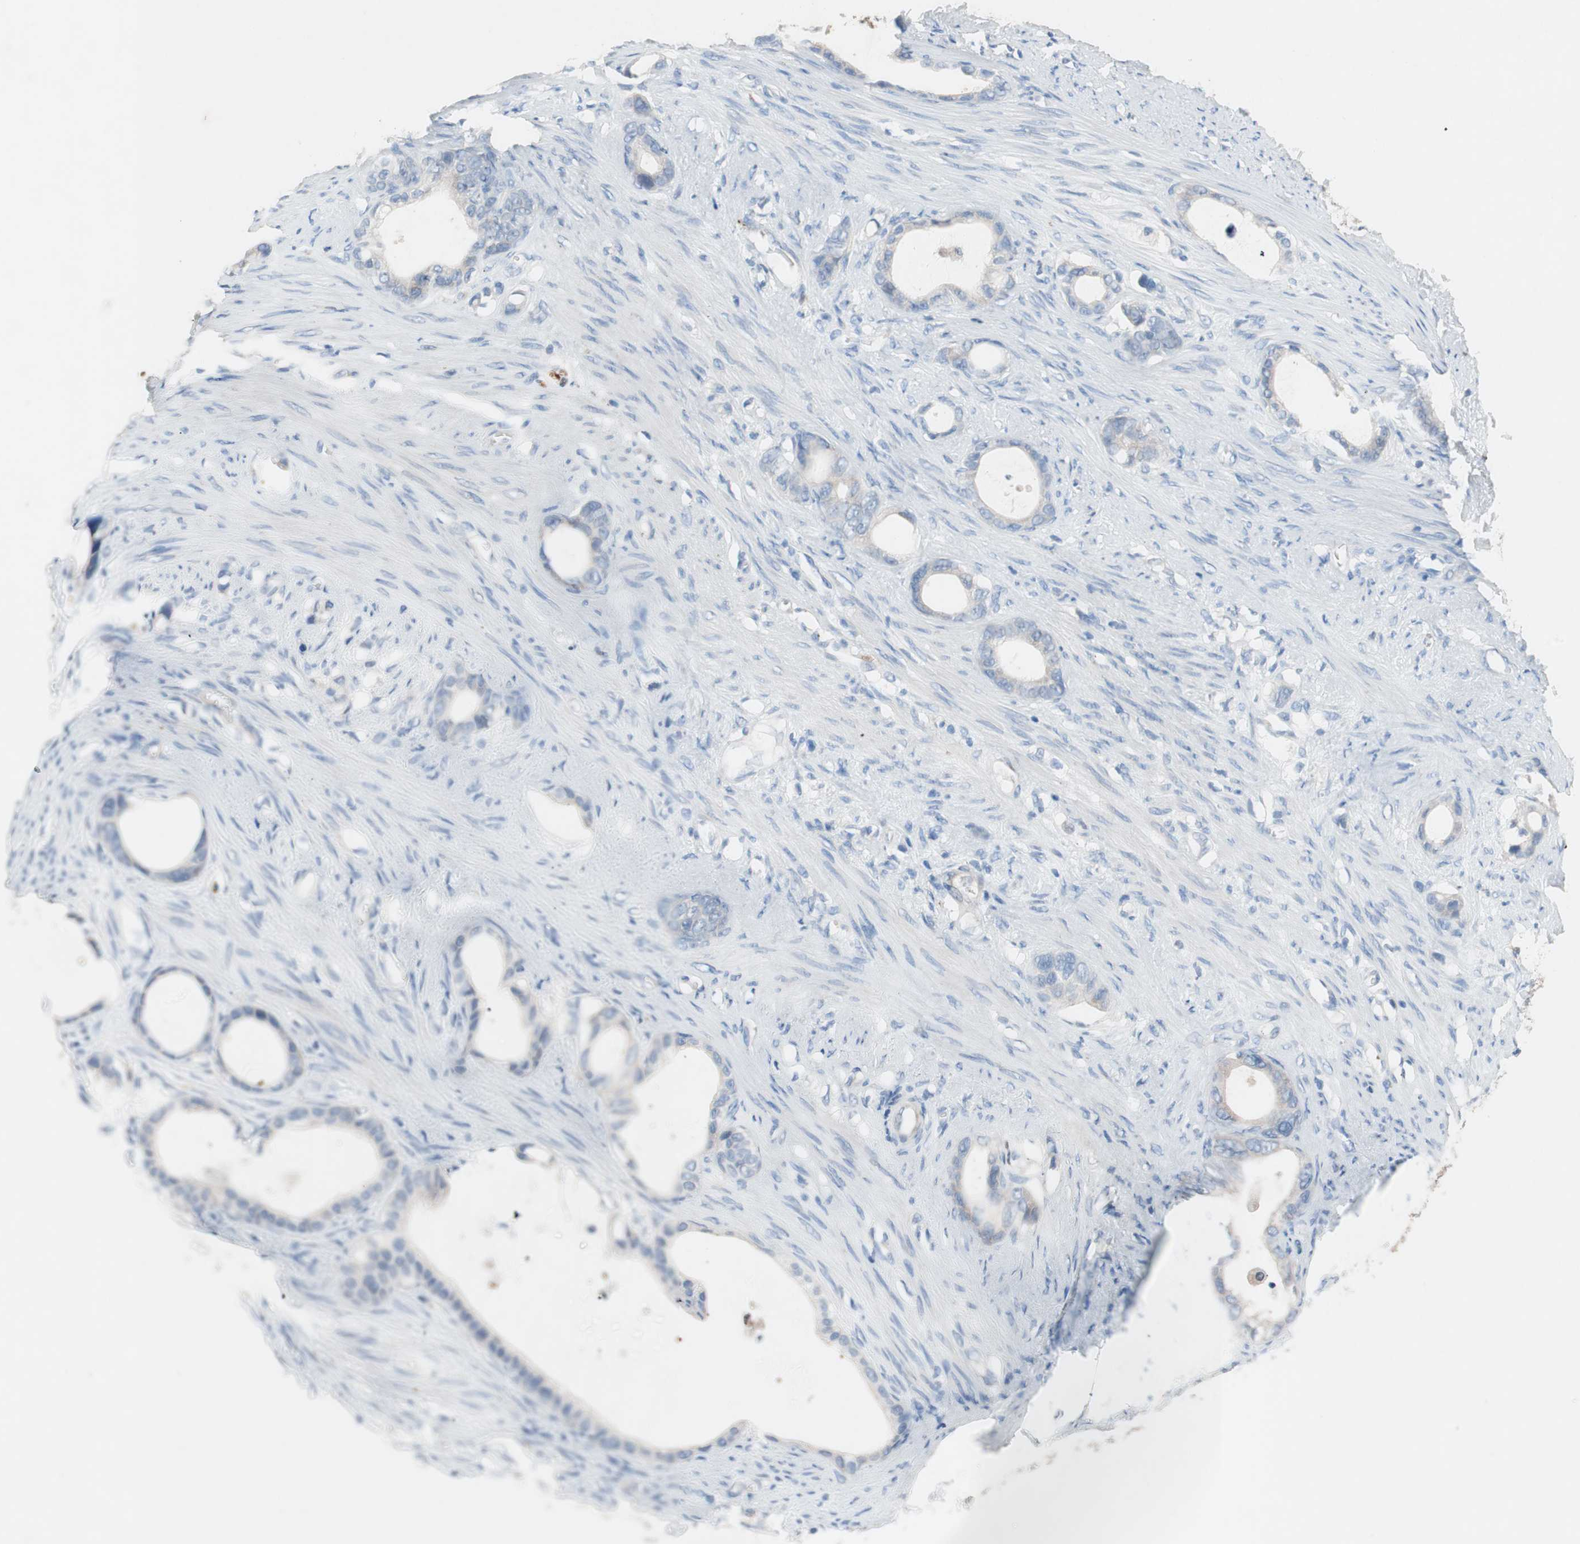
{"staining": {"intensity": "negative", "quantity": "none", "location": "none"}, "tissue": "stomach cancer", "cell_type": "Tumor cells", "image_type": "cancer", "snomed": [{"axis": "morphology", "description": "Adenocarcinoma, NOS"}, {"axis": "topography", "description": "Stomach"}], "caption": "Immunohistochemistry (IHC) image of human stomach cancer (adenocarcinoma) stained for a protein (brown), which demonstrates no expression in tumor cells. (Brightfield microscopy of DAB (3,3'-diaminobenzidine) immunohistochemistry (IHC) at high magnification).", "gene": "CLEC4D", "patient": {"sex": "female", "age": 75}}